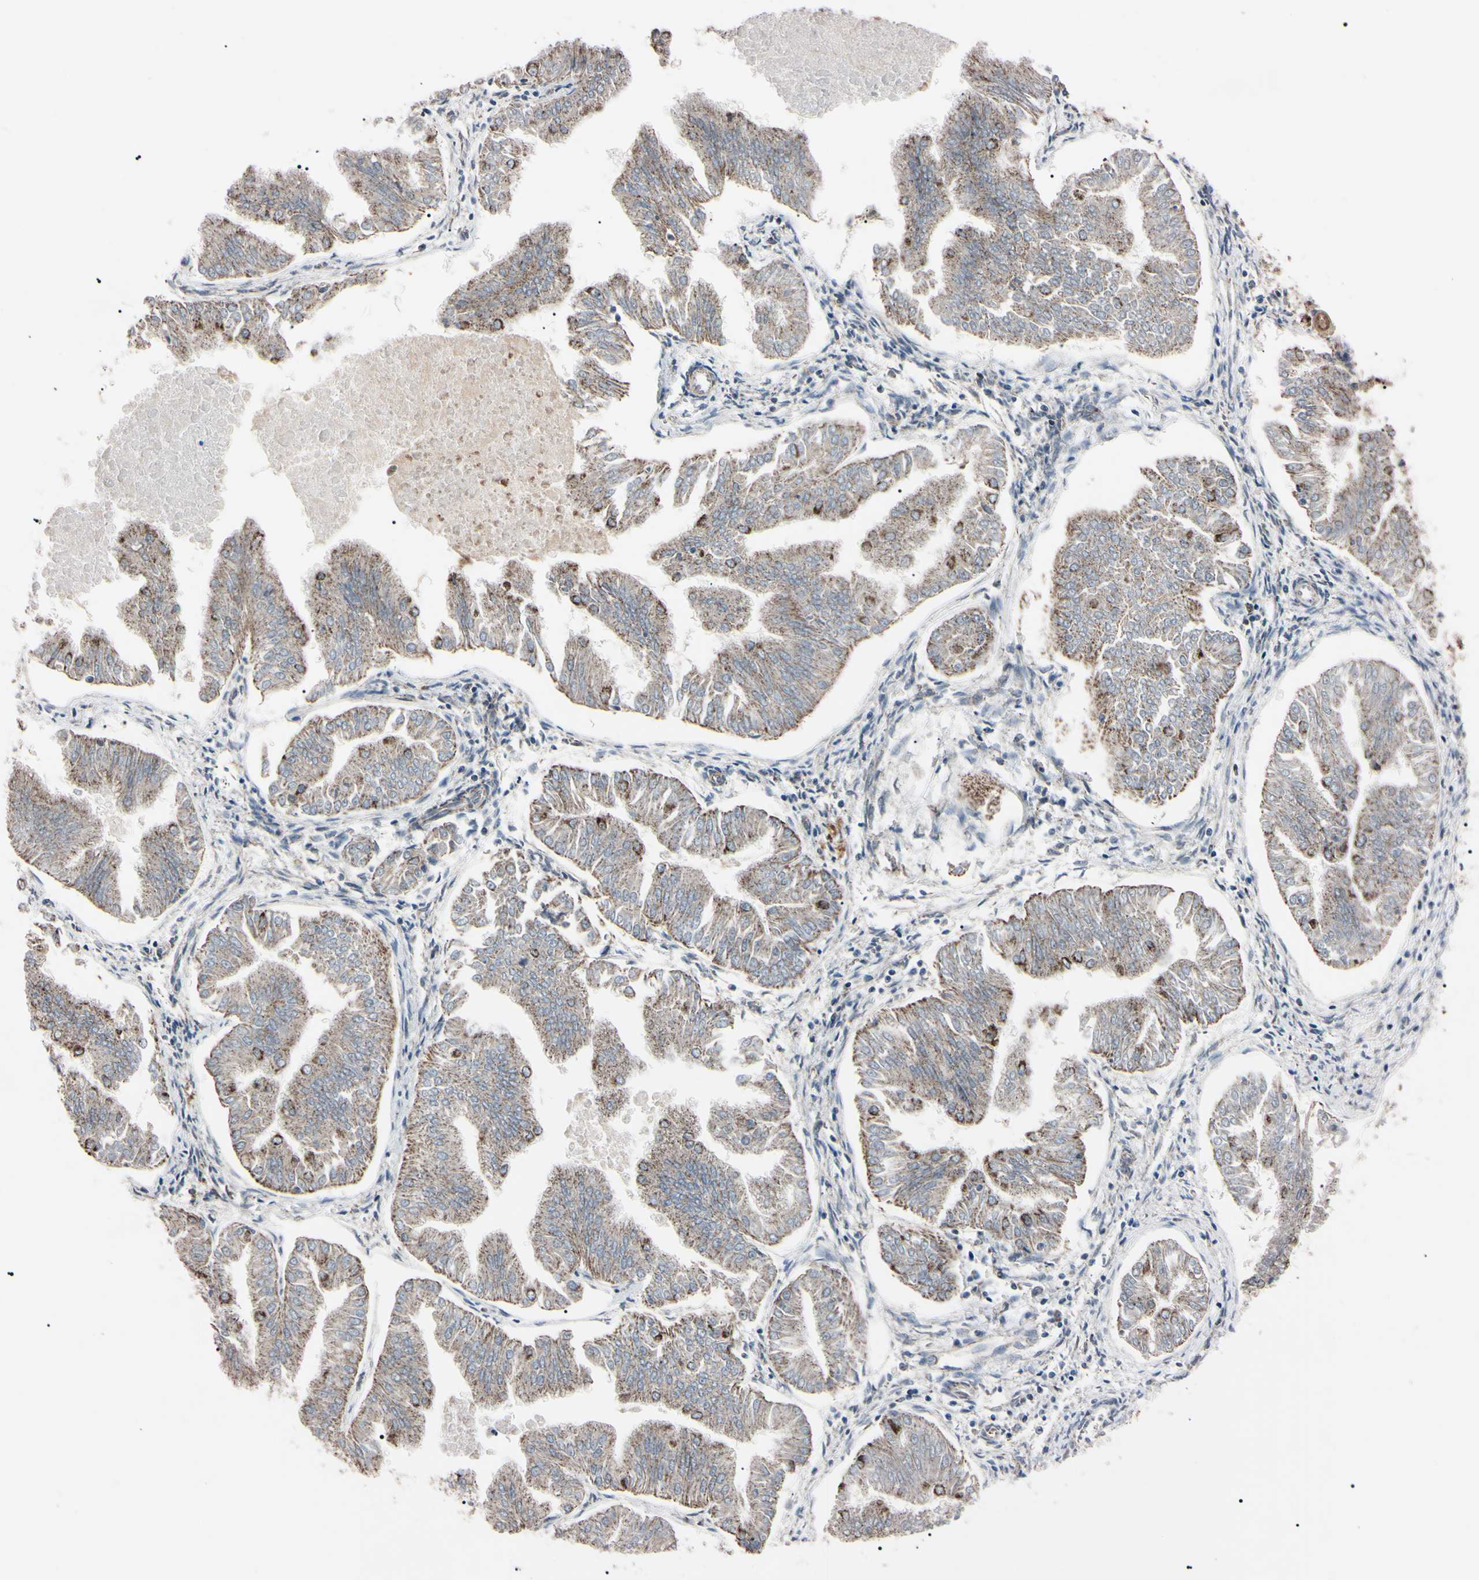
{"staining": {"intensity": "weak", "quantity": ">75%", "location": "cytoplasmic/membranous"}, "tissue": "endometrial cancer", "cell_type": "Tumor cells", "image_type": "cancer", "snomed": [{"axis": "morphology", "description": "Adenocarcinoma, NOS"}, {"axis": "topography", "description": "Endometrium"}], "caption": "IHC histopathology image of endometrial adenocarcinoma stained for a protein (brown), which displays low levels of weak cytoplasmic/membranous expression in approximately >75% of tumor cells.", "gene": "TNFRSF1A", "patient": {"sex": "female", "age": 53}}